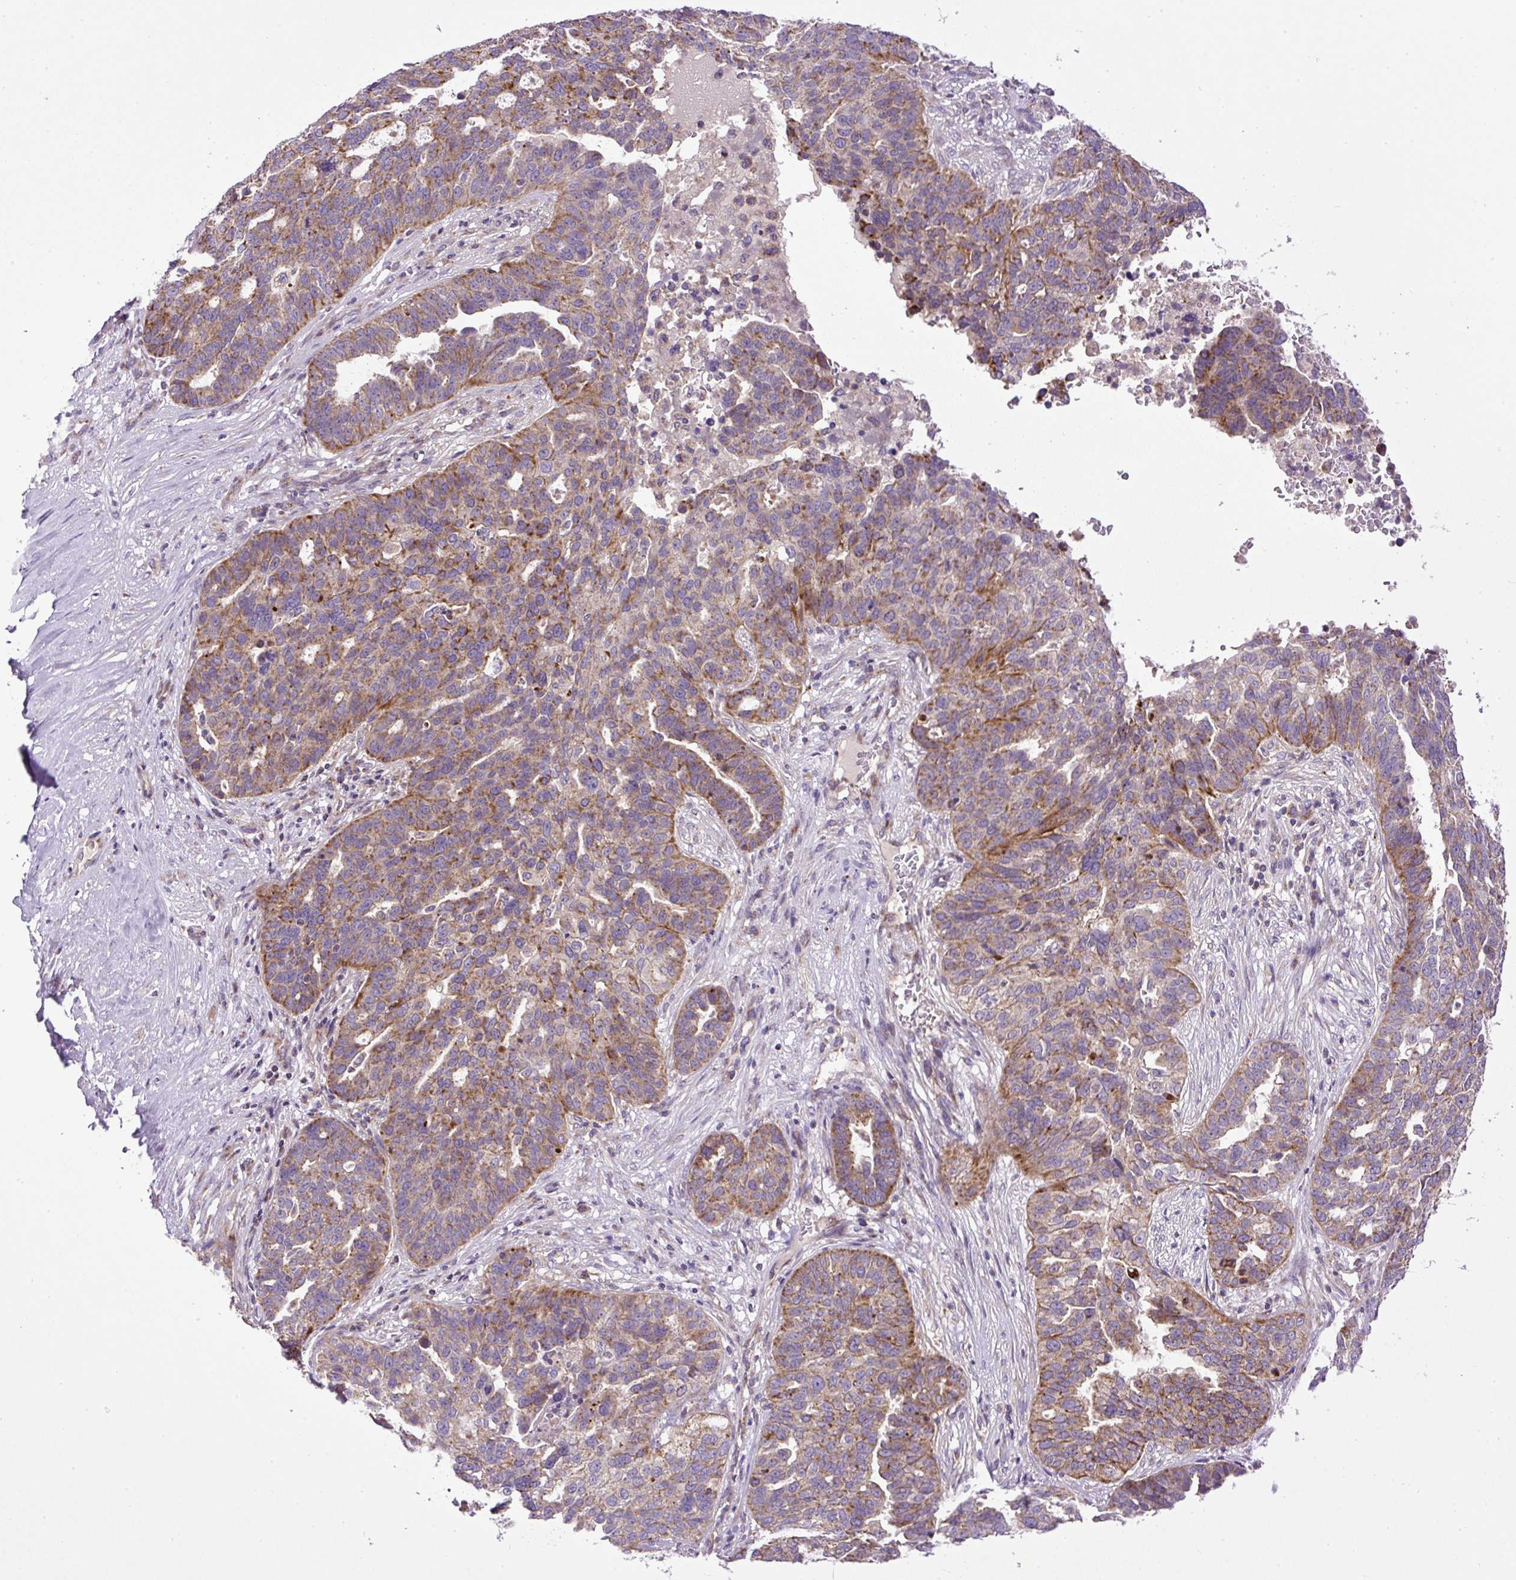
{"staining": {"intensity": "moderate", "quantity": "25%-75%", "location": "cytoplasmic/membranous"}, "tissue": "ovarian cancer", "cell_type": "Tumor cells", "image_type": "cancer", "snomed": [{"axis": "morphology", "description": "Cystadenocarcinoma, serous, NOS"}, {"axis": "topography", "description": "Ovary"}], "caption": "A high-resolution photomicrograph shows immunohistochemistry staining of ovarian cancer, which displays moderate cytoplasmic/membranous staining in approximately 25%-75% of tumor cells.", "gene": "ZNF547", "patient": {"sex": "female", "age": 59}}